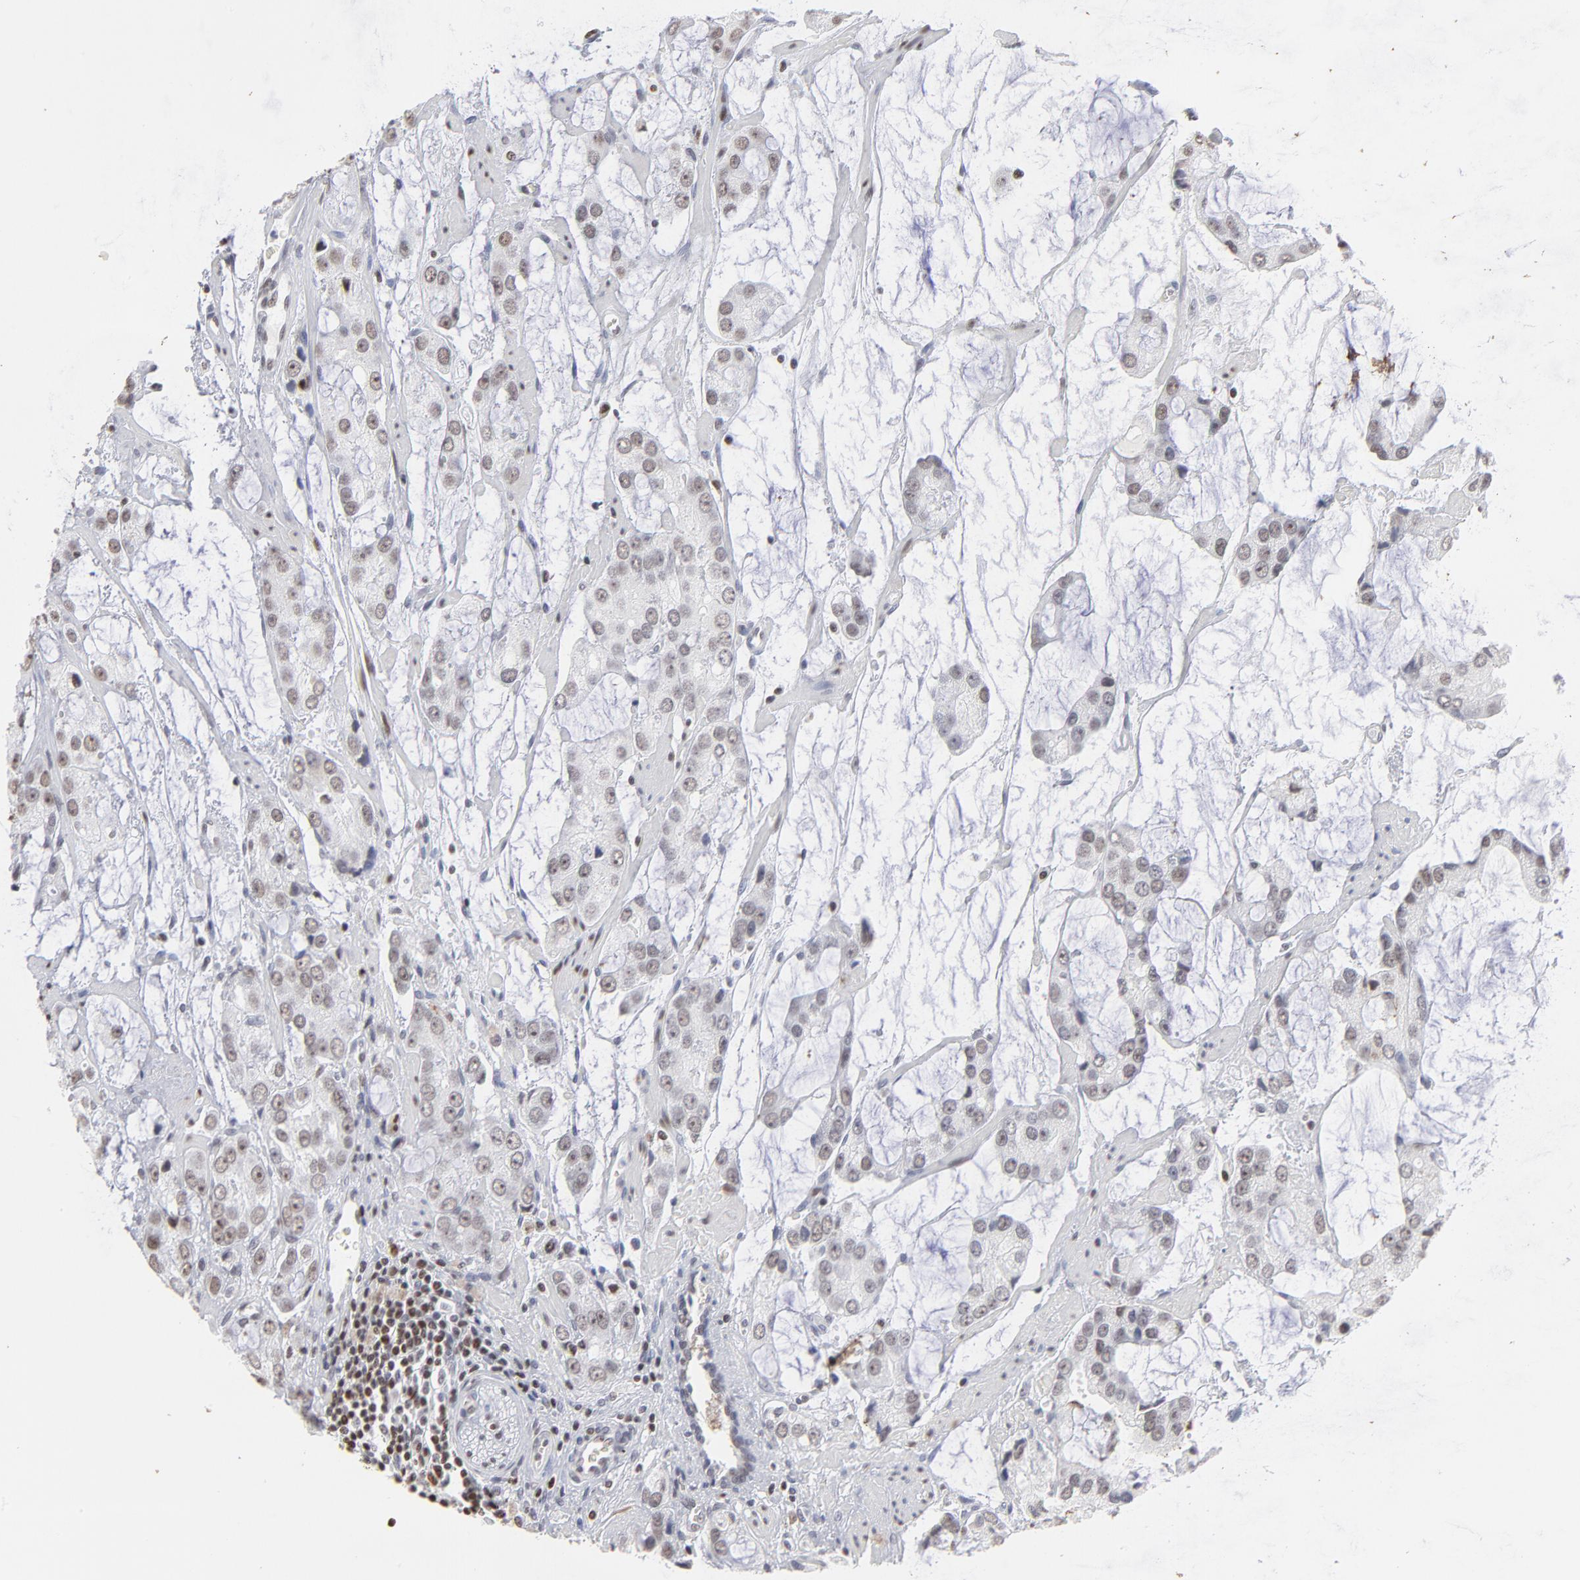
{"staining": {"intensity": "weak", "quantity": "<25%", "location": "nuclear"}, "tissue": "prostate cancer", "cell_type": "Tumor cells", "image_type": "cancer", "snomed": [{"axis": "morphology", "description": "Adenocarcinoma, High grade"}, {"axis": "topography", "description": "Prostate"}], "caption": "There is no significant expression in tumor cells of prostate adenocarcinoma (high-grade).", "gene": "PARP1", "patient": {"sex": "male", "age": 67}}